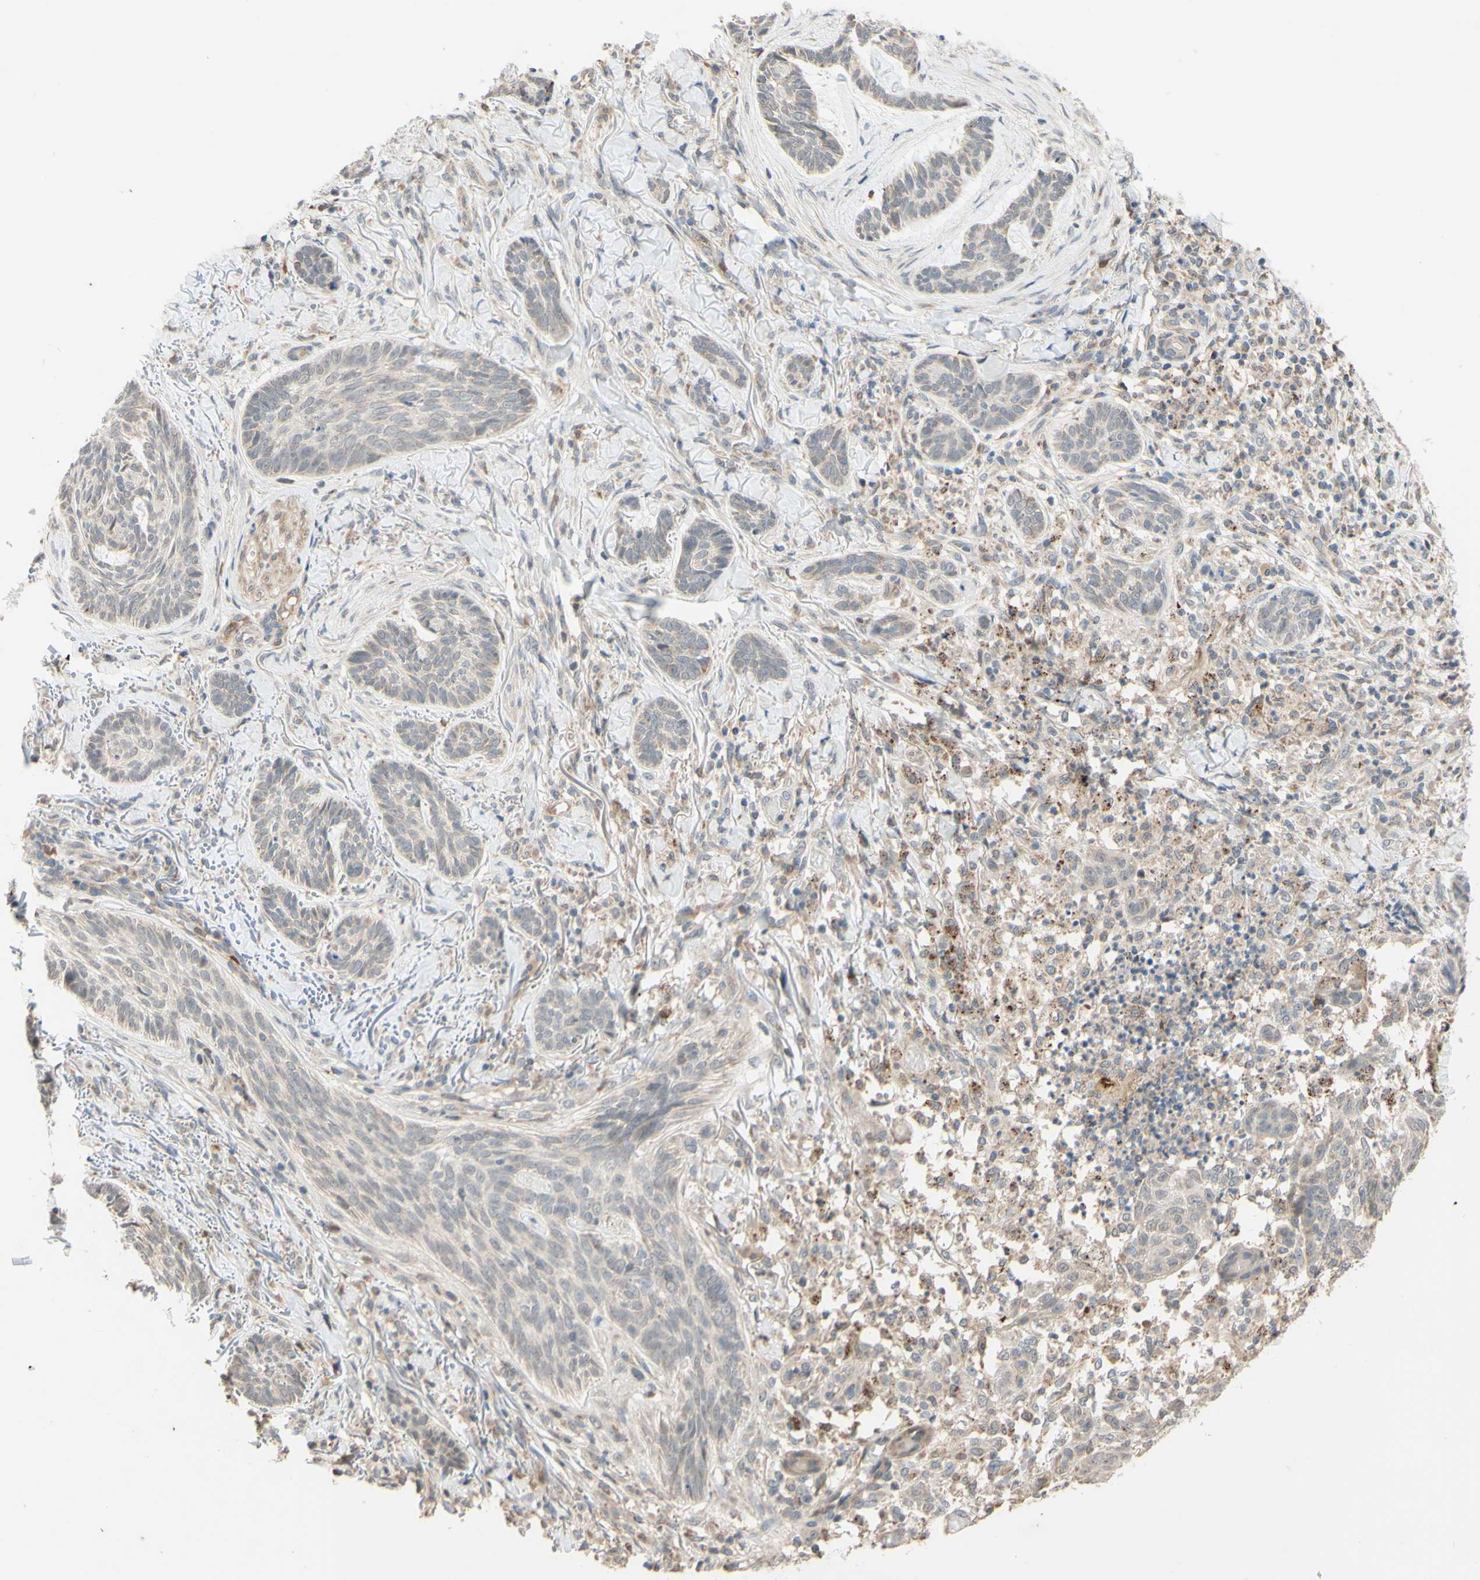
{"staining": {"intensity": "weak", "quantity": "25%-75%", "location": "cytoplasmic/membranous"}, "tissue": "skin cancer", "cell_type": "Tumor cells", "image_type": "cancer", "snomed": [{"axis": "morphology", "description": "Basal cell carcinoma"}, {"axis": "topography", "description": "Skin"}], "caption": "DAB immunohistochemical staining of skin cancer (basal cell carcinoma) displays weak cytoplasmic/membranous protein expression in approximately 25%-75% of tumor cells.", "gene": "GATA1", "patient": {"sex": "male", "age": 43}}